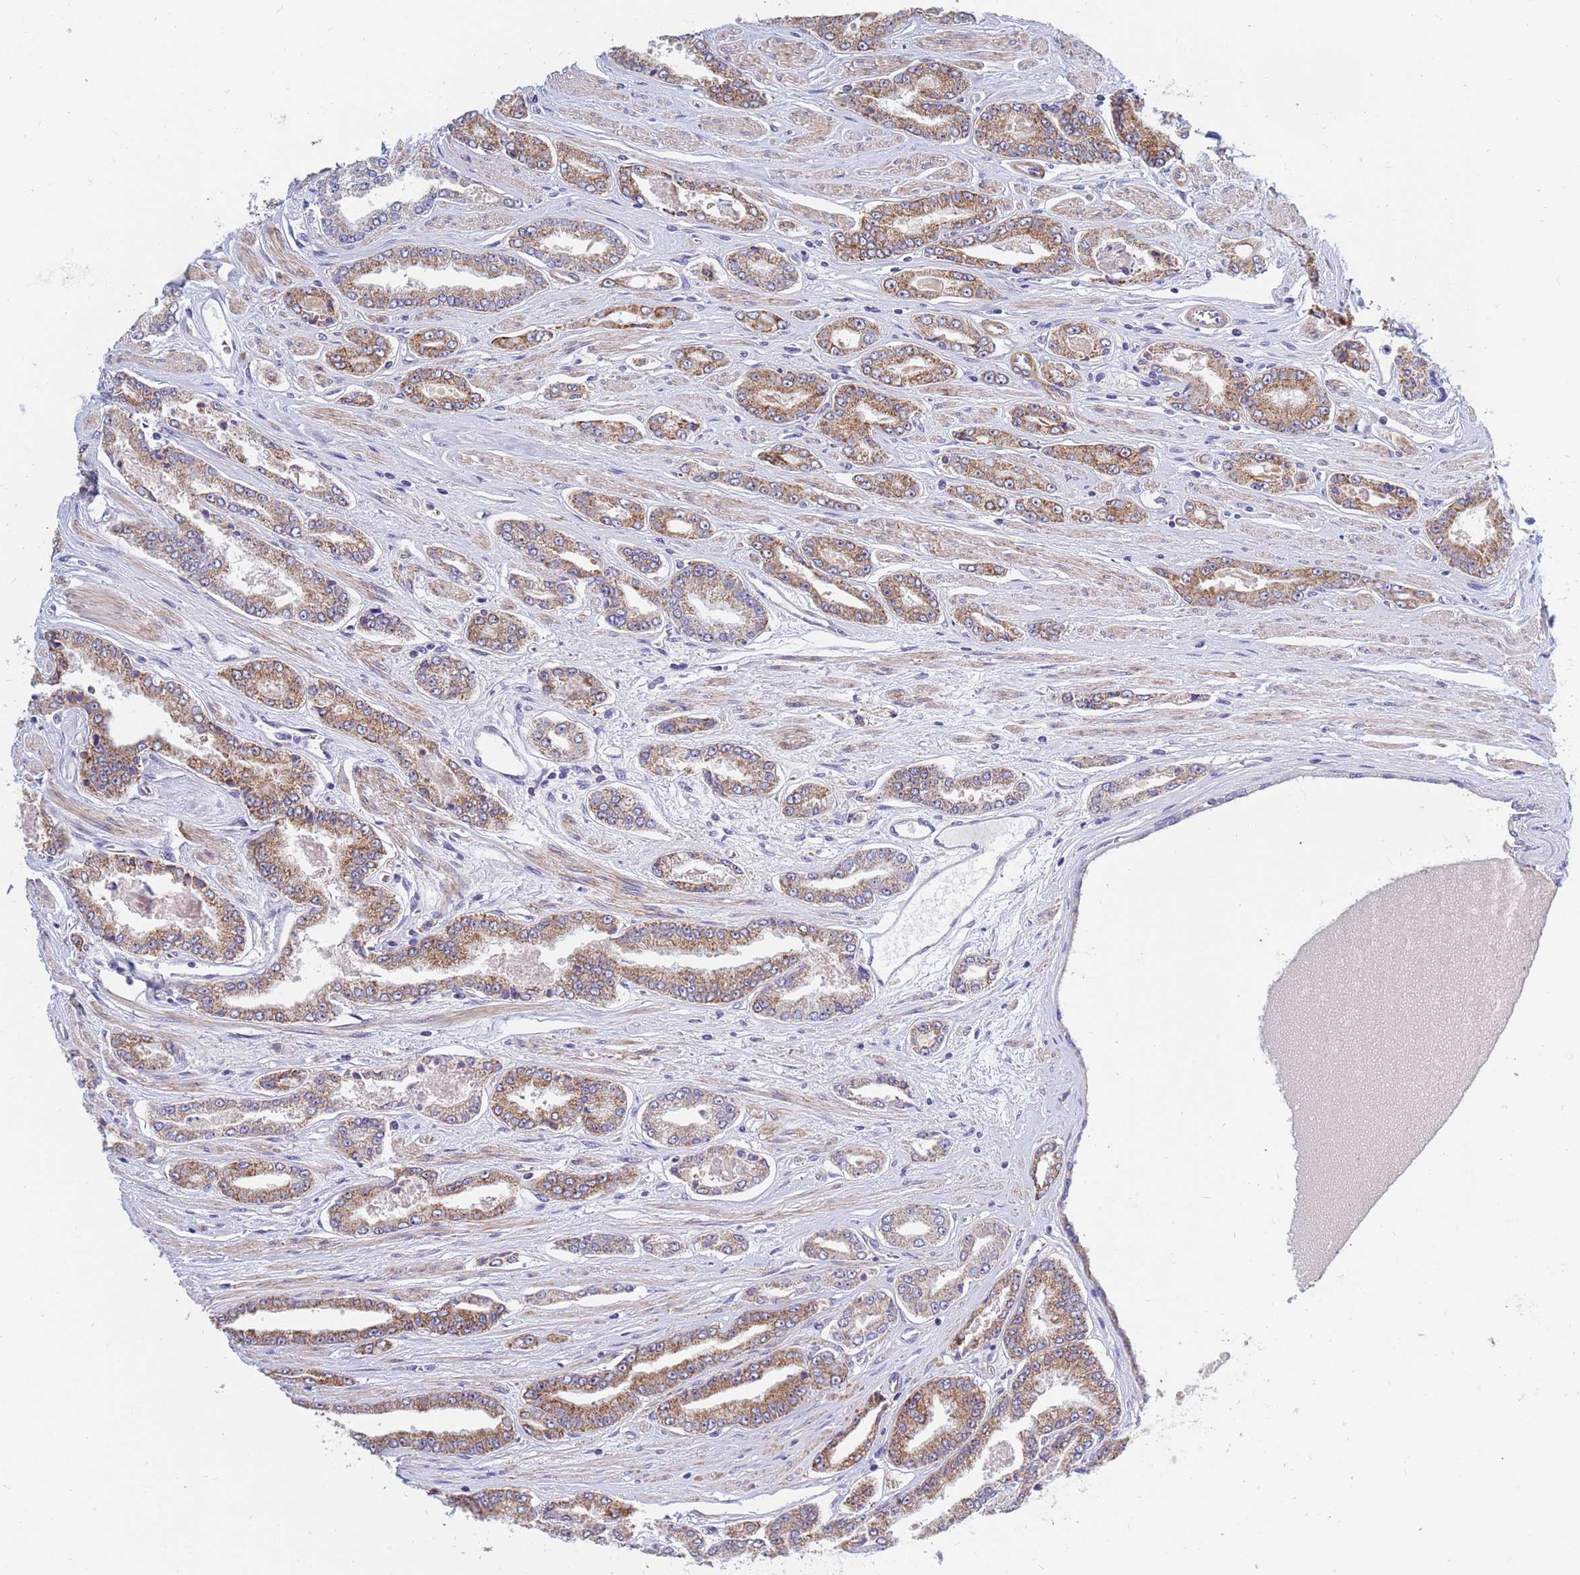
{"staining": {"intensity": "moderate", "quantity": ">75%", "location": "cytoplasmic/membranous"}, "tissue": "prostate cancer", "cell_type": "Tumor cells", "image_type": "cancer", "snomed": [{"axis": "morphology", "description": "Adenocarcinoma, High grade"}, {"axis": "topography", "description": "Prostate"}], "caption": "This histopathology image displays IHC staining of prostate high-grade adenocarcinoma, with medium moderate cytoplasmic/membranous expression in approximately >75% of tumor cells.", "gene": "SDR39U1", "patient": {"sex": "male", "age": 74}}